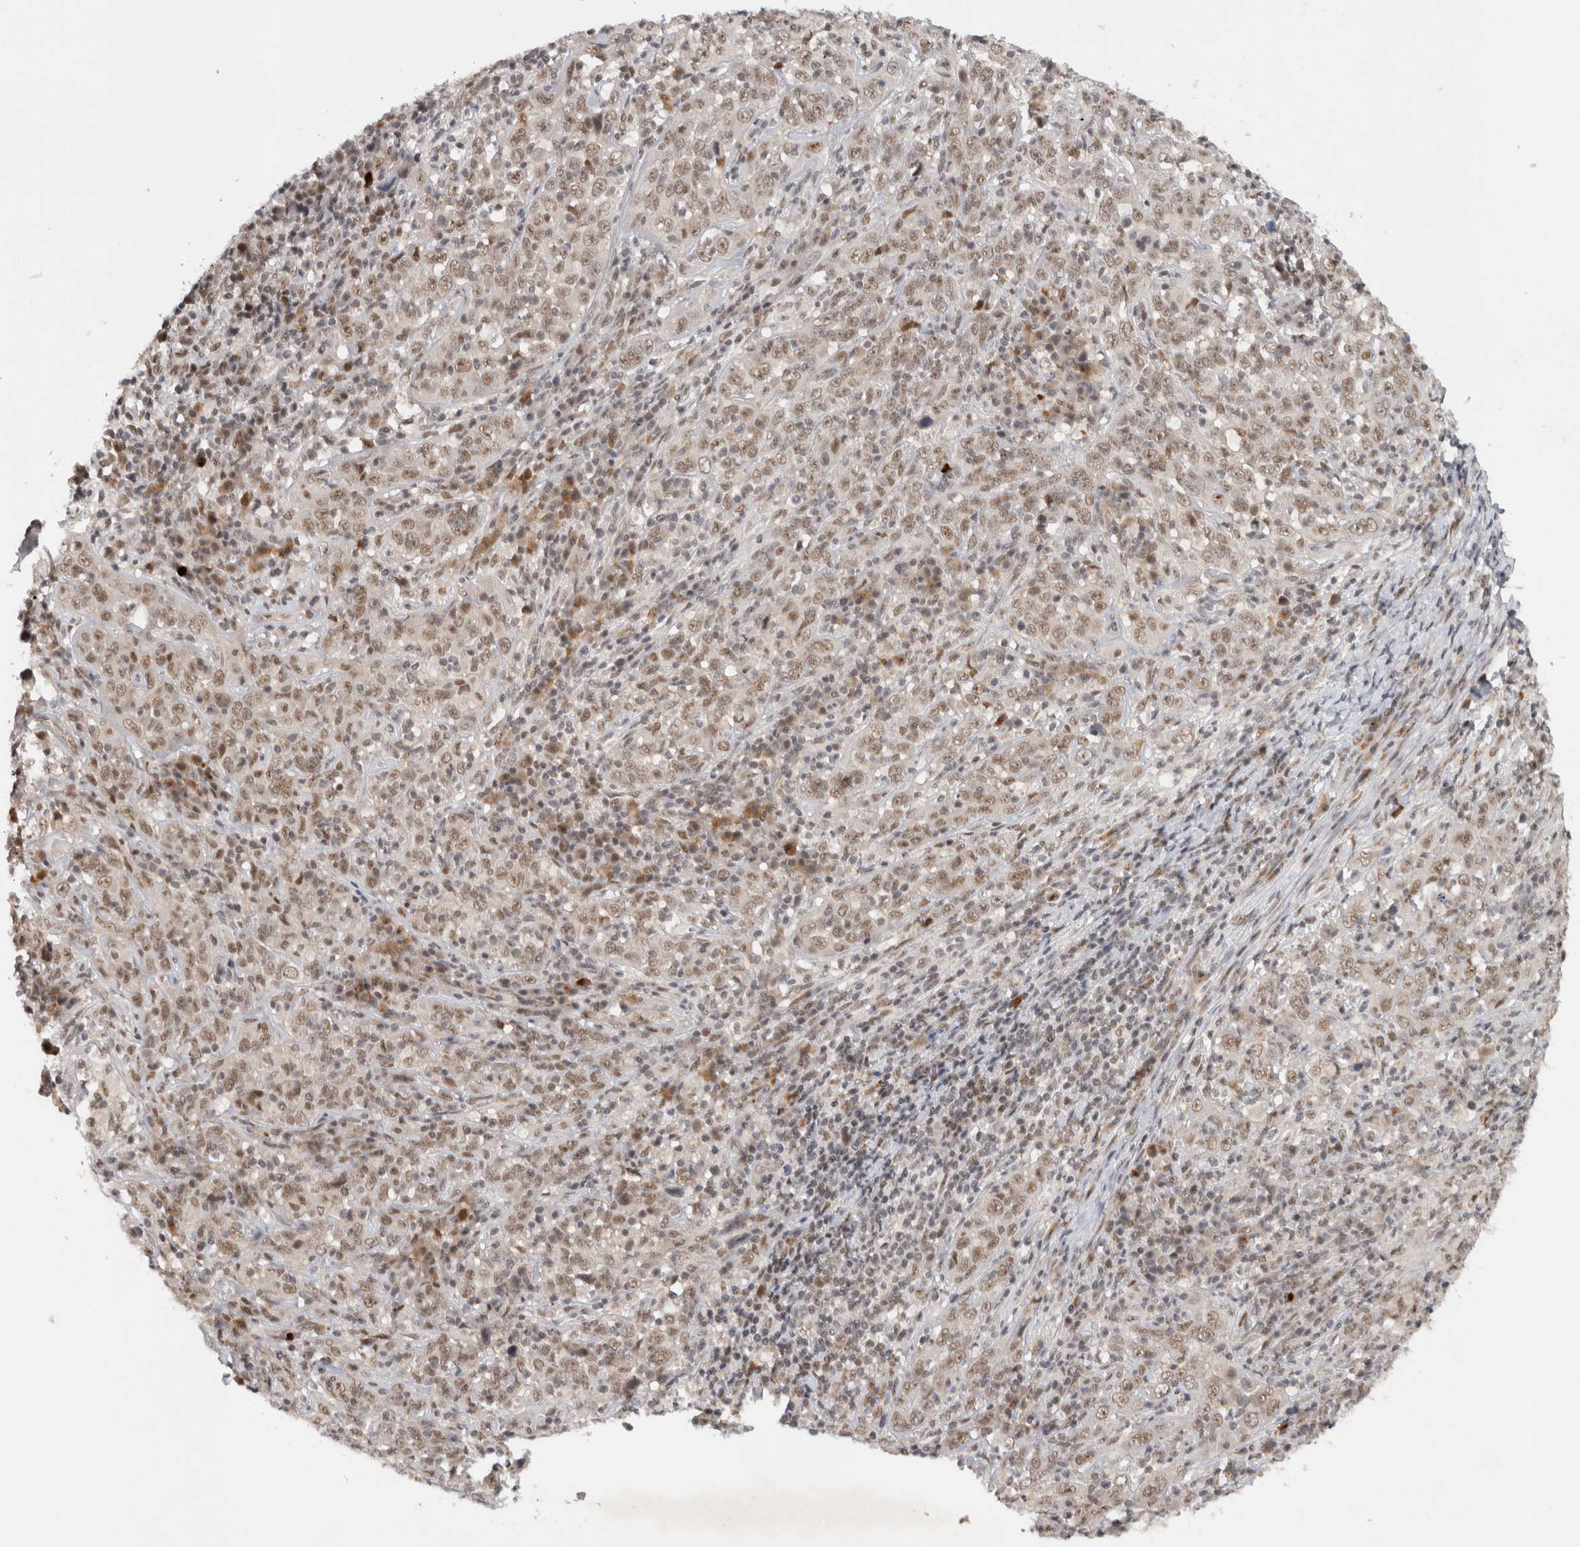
{"staining": {"intensity": "strong", "quantity": "25%-75%", "location": "nuclear"}, "tissue": "cervical cancer", "cell_type": "Tumor cells", "image_type": "cancer", "snomed": [{"axis": "morphology", "description": "Squamous cell carcinoma, NOS"}, {"axis": "topography", "description": "Cervix"}], "caption": "Protein staining of cervical cancer tissue displays strong nuclear positivity in approximately 25%-75% of tumor cells.", "gene": "HESX1", "patient": {"sex": "female", "age": 46}}